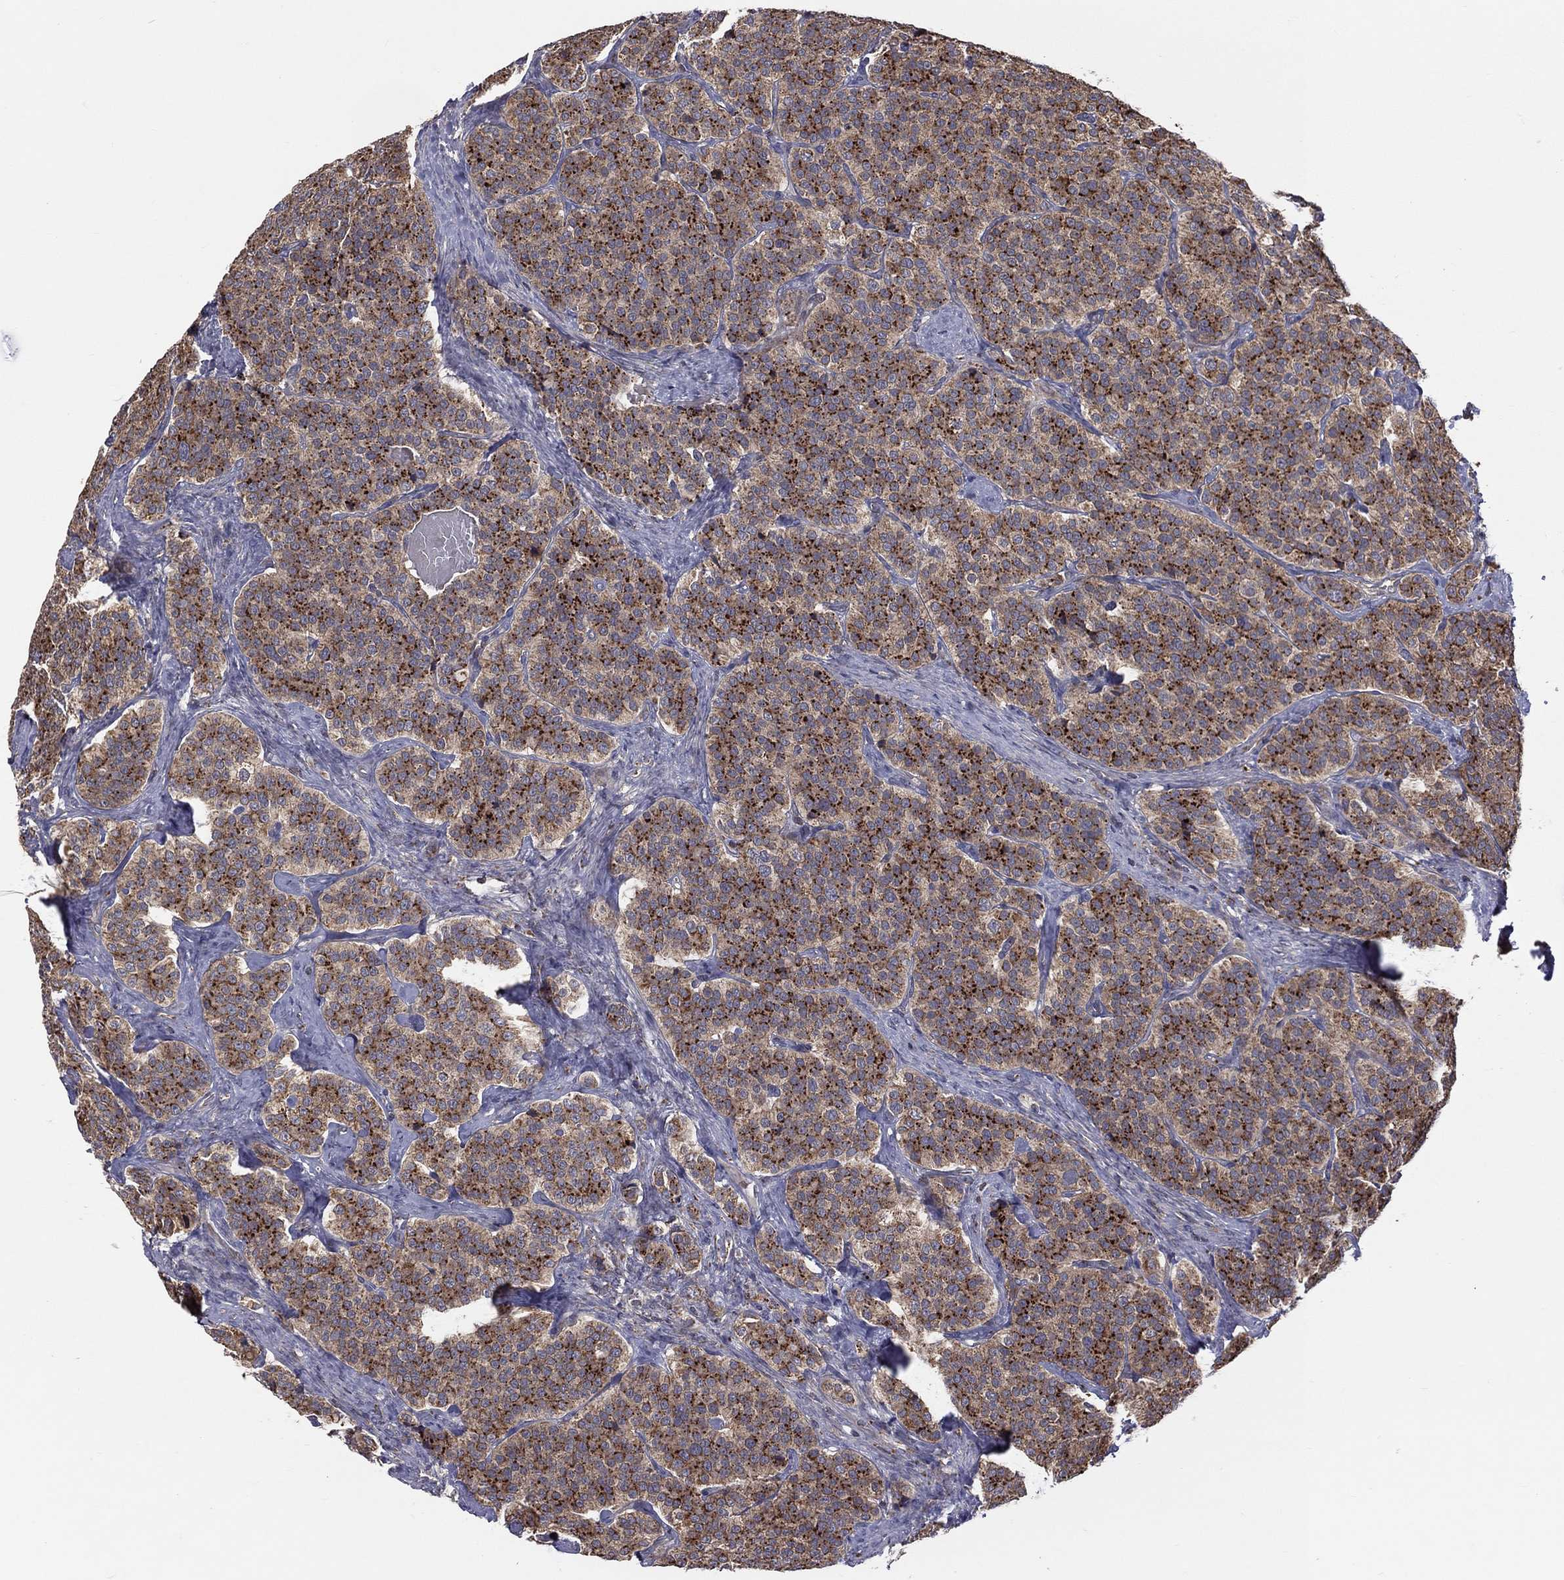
{"staining": {"intensity": "strong", "quantity": ">75%", "location": "cytoplasmic/membranous"}, "tissue": "carcinoid", "cell_type": "Tumor cells", "image_type": "cancer", "snomed": [{"axis": "morphology", "description": "Carcinoid, malignant, NOS"}, {"axis": "topography", "description": "Small intestine"}], "caption": "There is high levels of strong cytoplasmic/membranous expression in tumor cells of carcinoid, as demonstrated by immunohistochemical staining (brown color).", "gene": "STARD3", "patient": {"sex": "female", "age": 58}}